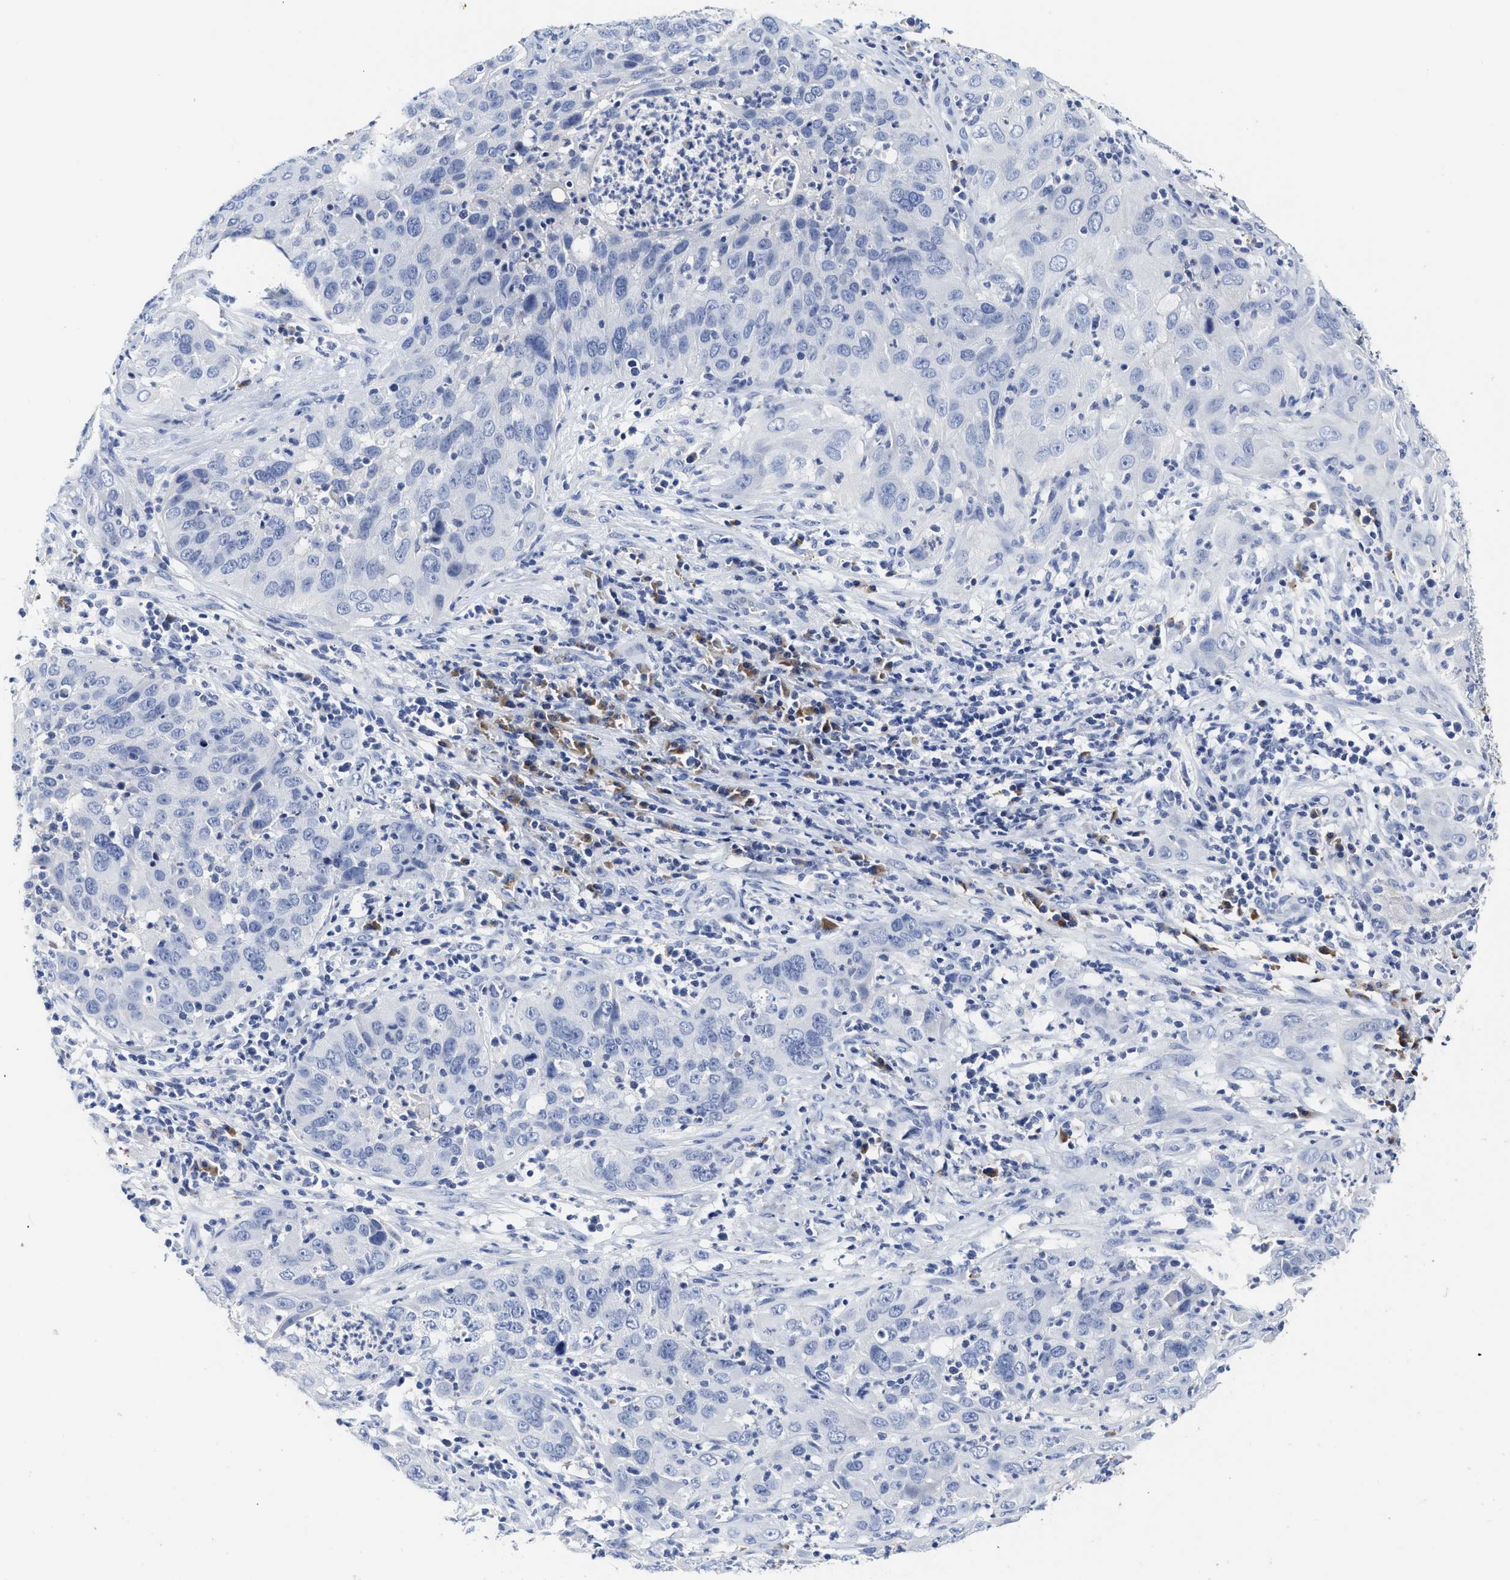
{"staining": {"intensity": "negative", "quantity": "none", "location": "none"}, "tissue": "cervical cancer", "cell_type": "Tumor cells", "image_type": "cancer", "snomed": [{"axis": "morphology", "description": "Squamous cell carcinoma, NOS"}, {"axis": "topography", "description": "Cervix"}], "caption": "Immunohistochemical staining of human cervical cancer shows no significant staining in tumor cells.", "gene": "C2", "patient": {"sex": "female", "age": 32}}